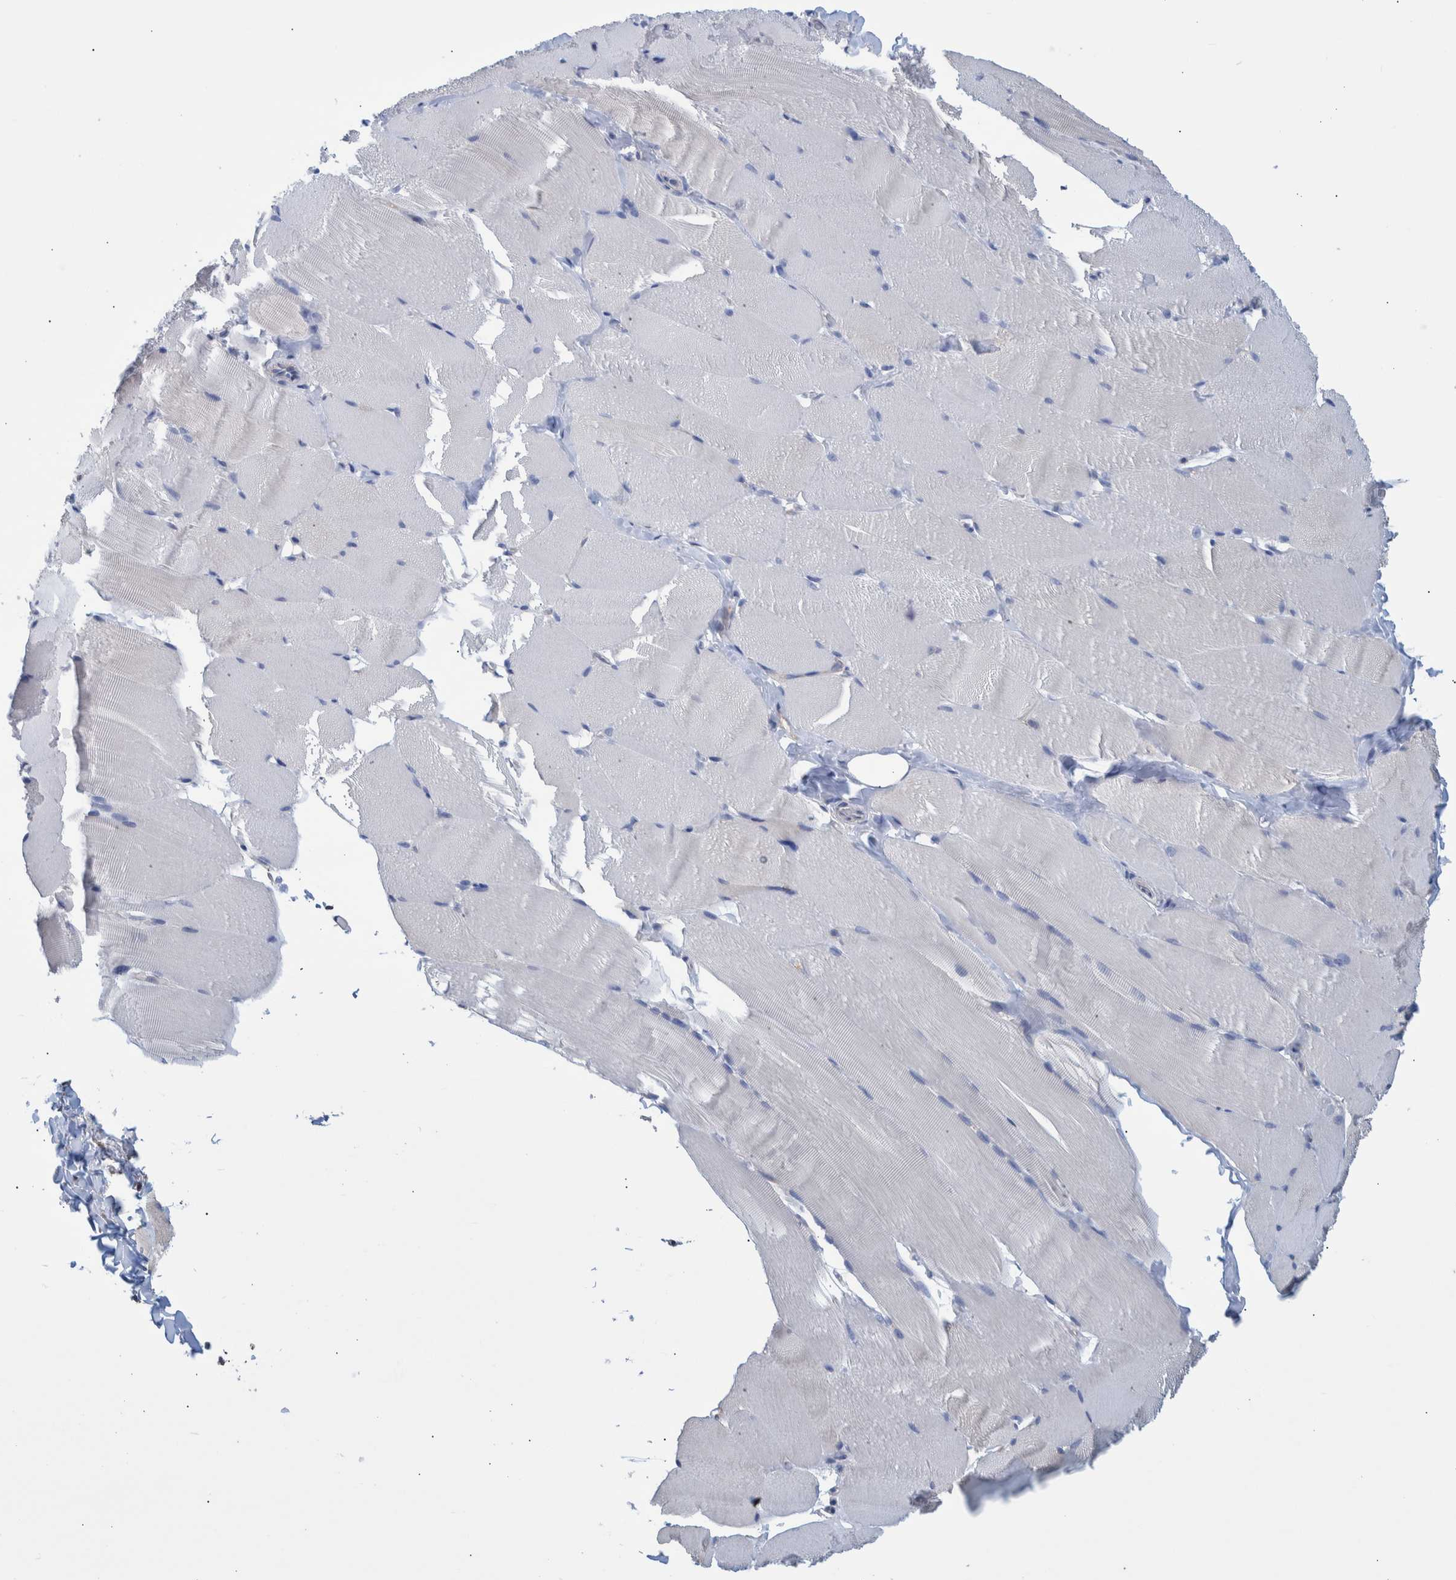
{"staining": {"intensity": "negative", "quantity": "none", "location": "none"}, "tissue": "skeletal muscle", "cell_type": "Myocytes", "image_type": "normal", "snomed": [{"axis": "morphology", "description": "Normal tissue, NOS"}, {"axis": "topography", "description": "Skin"}, {"axis": "topography", "description": "Skeletal muscle"}], "caption": "Immunohistochemistry of unremarkable human skeletal muscle displays no staining in myocytes. (Stains: DAB immunohistochemistry (IHC) with hematoxylin counter stain, Microscopy: brightfield microscopy at high magnification).", "gene": "PPP3CC", "patient": {"sex": "male", "age": 83}}